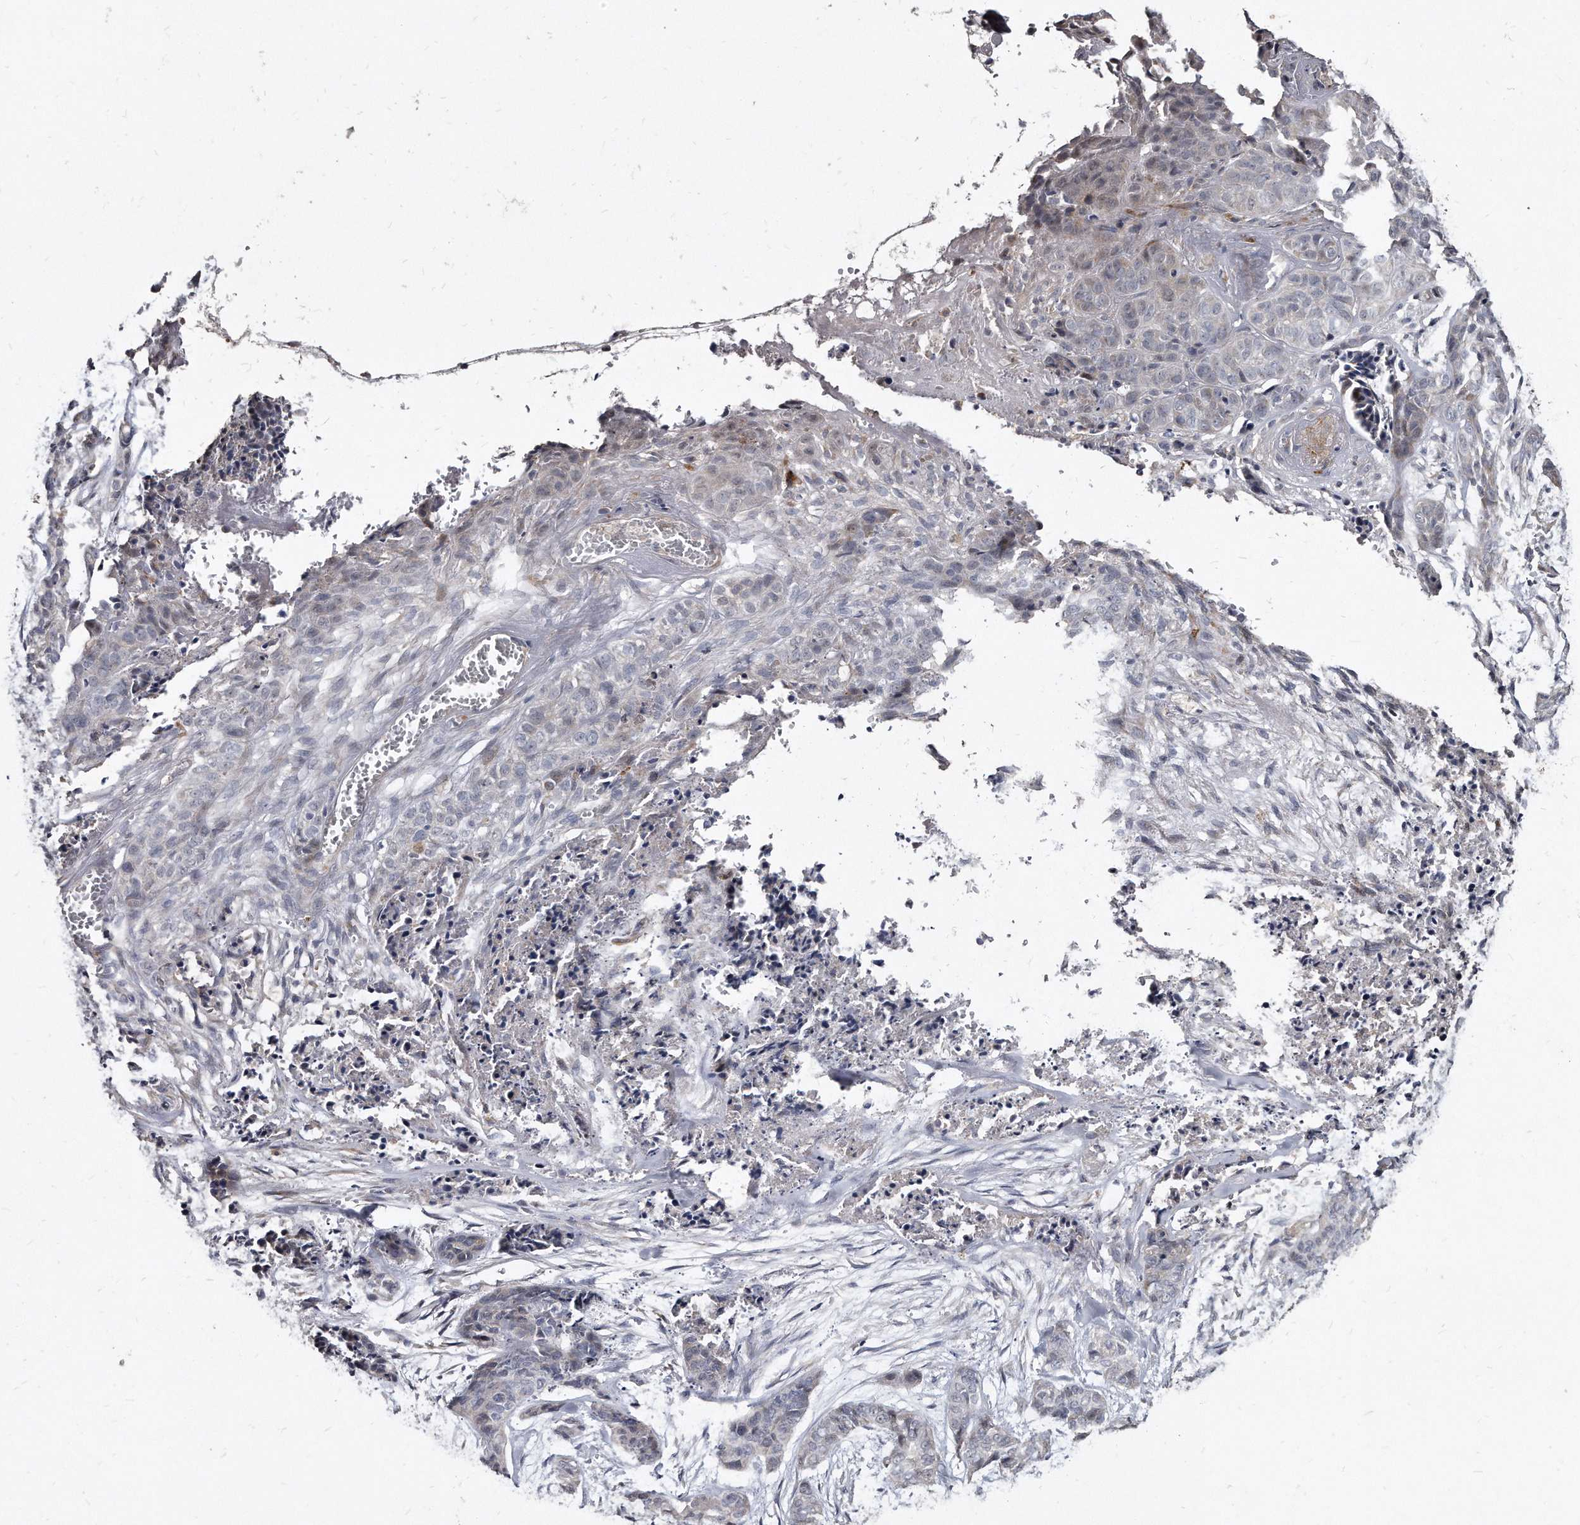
{"staining": {"intensity": "negative", "quantity": "none", "location": "none"}, "tissue": "skin cancer", "cell_type": "Tumor cells", "image_type": "cancer", "snomed": [{"axis": "morphology", "description": "Basal cell carcinoma"}, {"axis": "topography", "description": "Skin"}], "caption": "IHC micrograph of neoplastic tissue: human basal cell carcinoma (skin) stained with DAB (3,3'-diaminobenzidine) demonstrates no significant protein expression in tumor cells. (Brightfield microscopy of DAB immunohistochemistry (IHC) at high magnification).", "gene": "KLHDC3", "patient": {"sex": "female", "age": 64}}